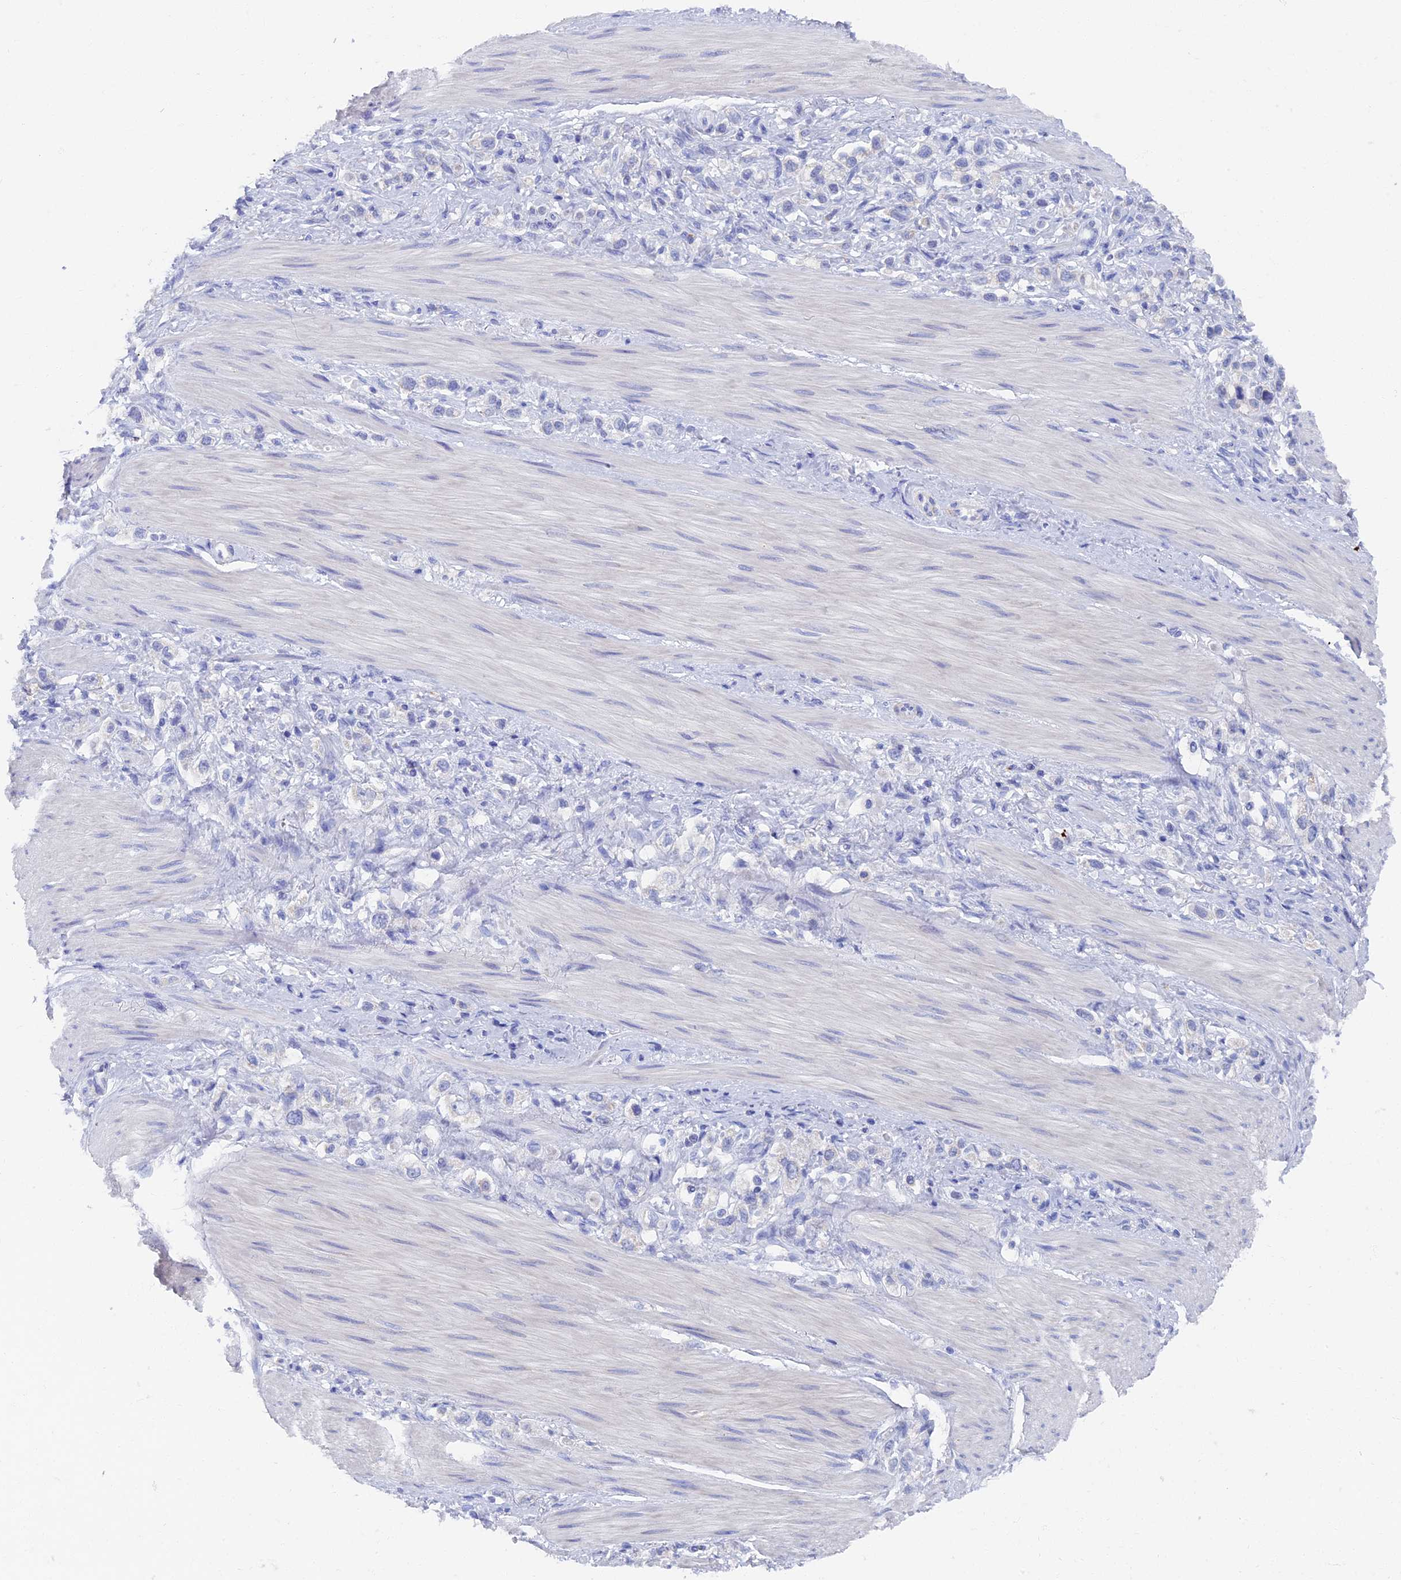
{"staining": {"intensity": "negative", "quantity": "none", "location": "none"}, "tissue": "stomach cancer", "cell_type": "Tumor cells", "image_type": "cancer", "snomed": [{"axis": "morphology", "description": "Adenocarcinoma, NOS"}, {"axis": "topography", "description": "Stomach"}], "caption": "Tumor cells are negative for protein expression in human stomach adenocarcinoma. Brightfield microscopy of immunohistochemistry stained with DAB (3,3'-diaminobenzidine) (brown) and hematoxylin (blue), captured at high magnification.", "gene": "OAT", "patient": {"sex": "female", "age": 65}}